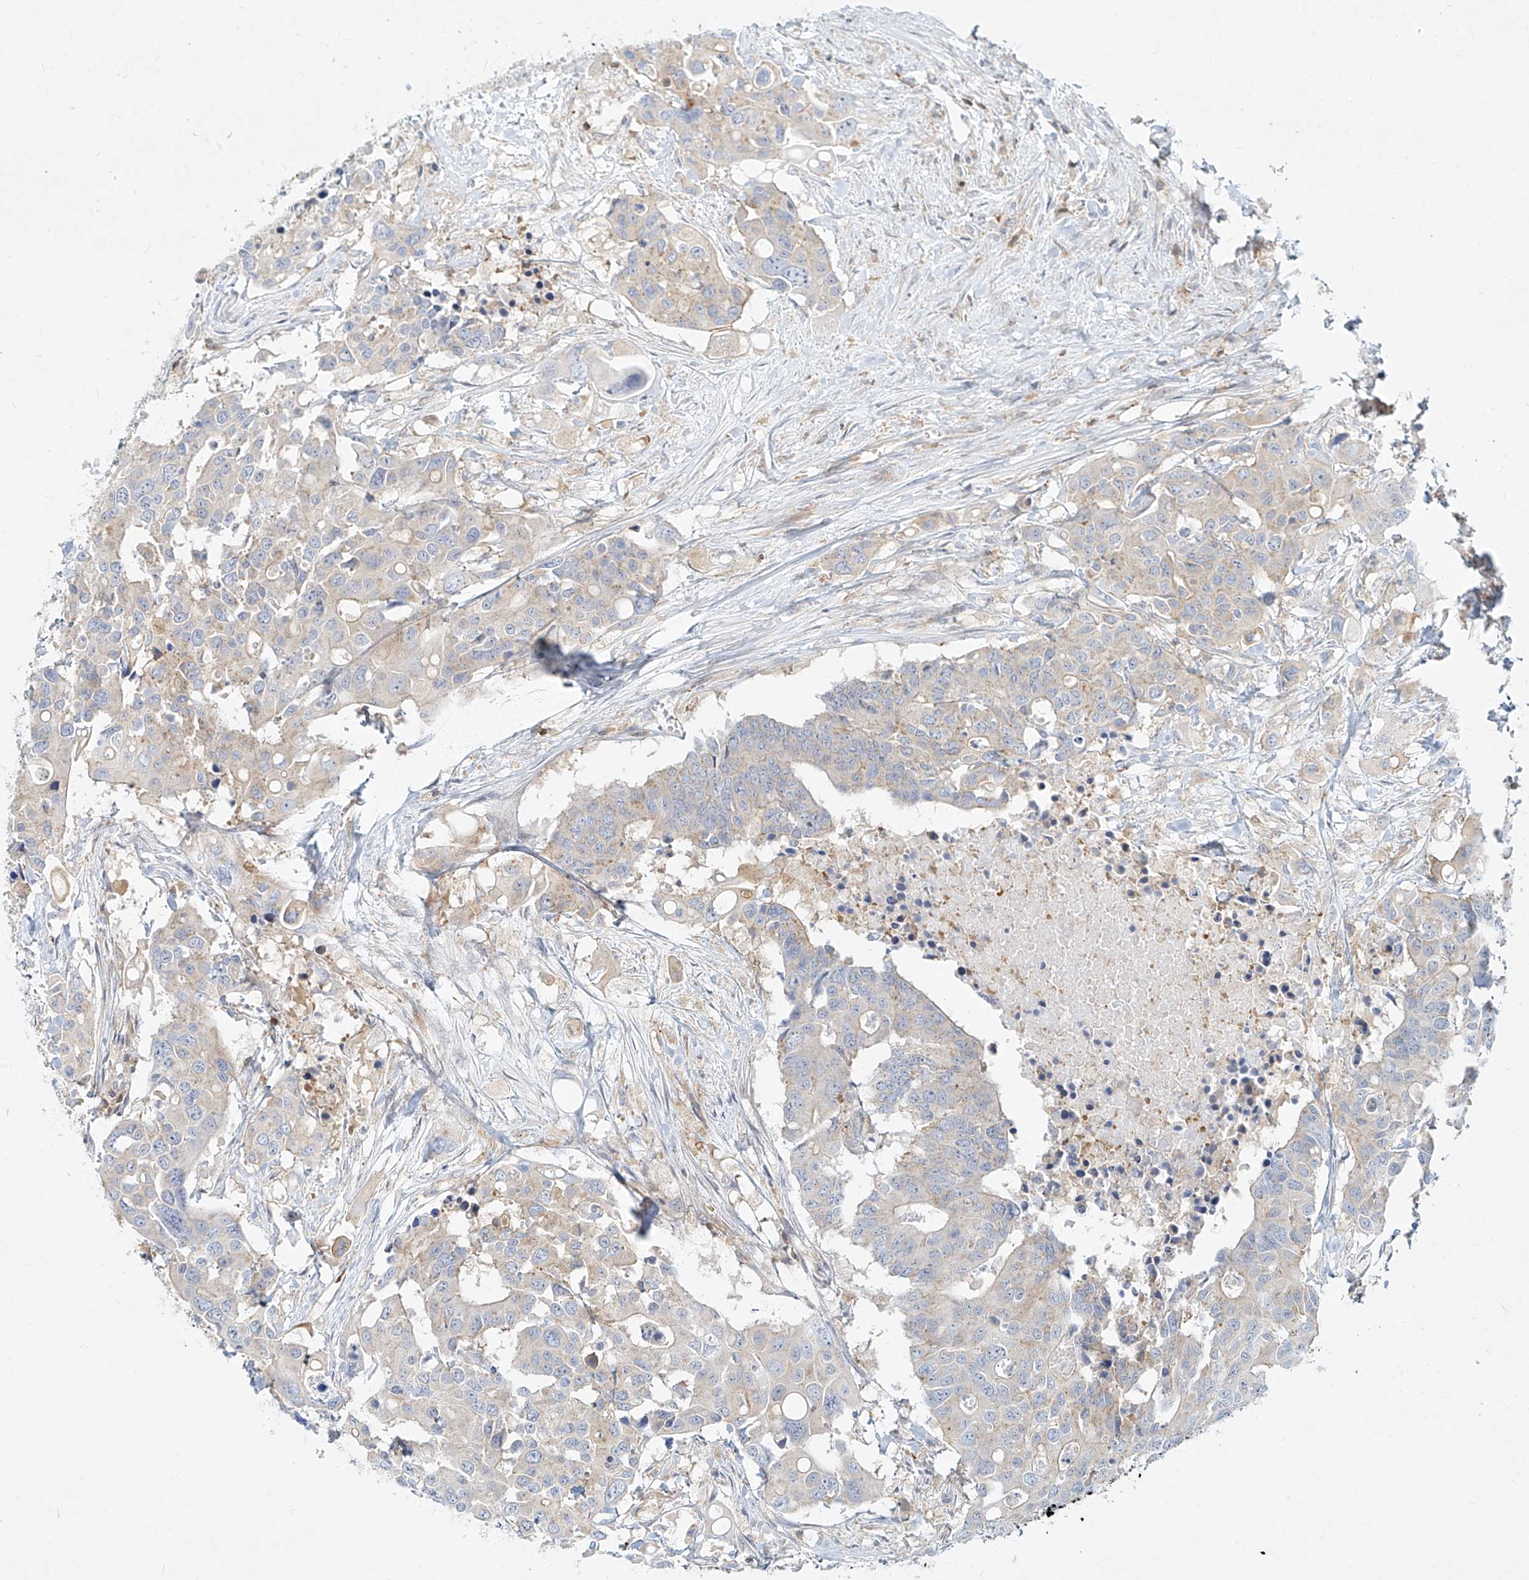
{"staining": {"intensity": "weak", "quantity": "<25%", "location": "cytoplasmic/membranous"}, "tissue": "colorectal cancer", "cell_type": "Tumor cells", "image_type": "cancer", "snomed": [{"axis": "morphology", "description": "Adenocarcinoma, NOS"}, {"axis": "topography", "description": "Colon"}], "caption": "High power microscopy histopathology image of an immunohistochemistry micrograph of colorectal adenocarcinoma, revealing no significant staining in tumor cells.", "gene": "SLC2A12", "patient": {"sex": "male", "age": 77}}